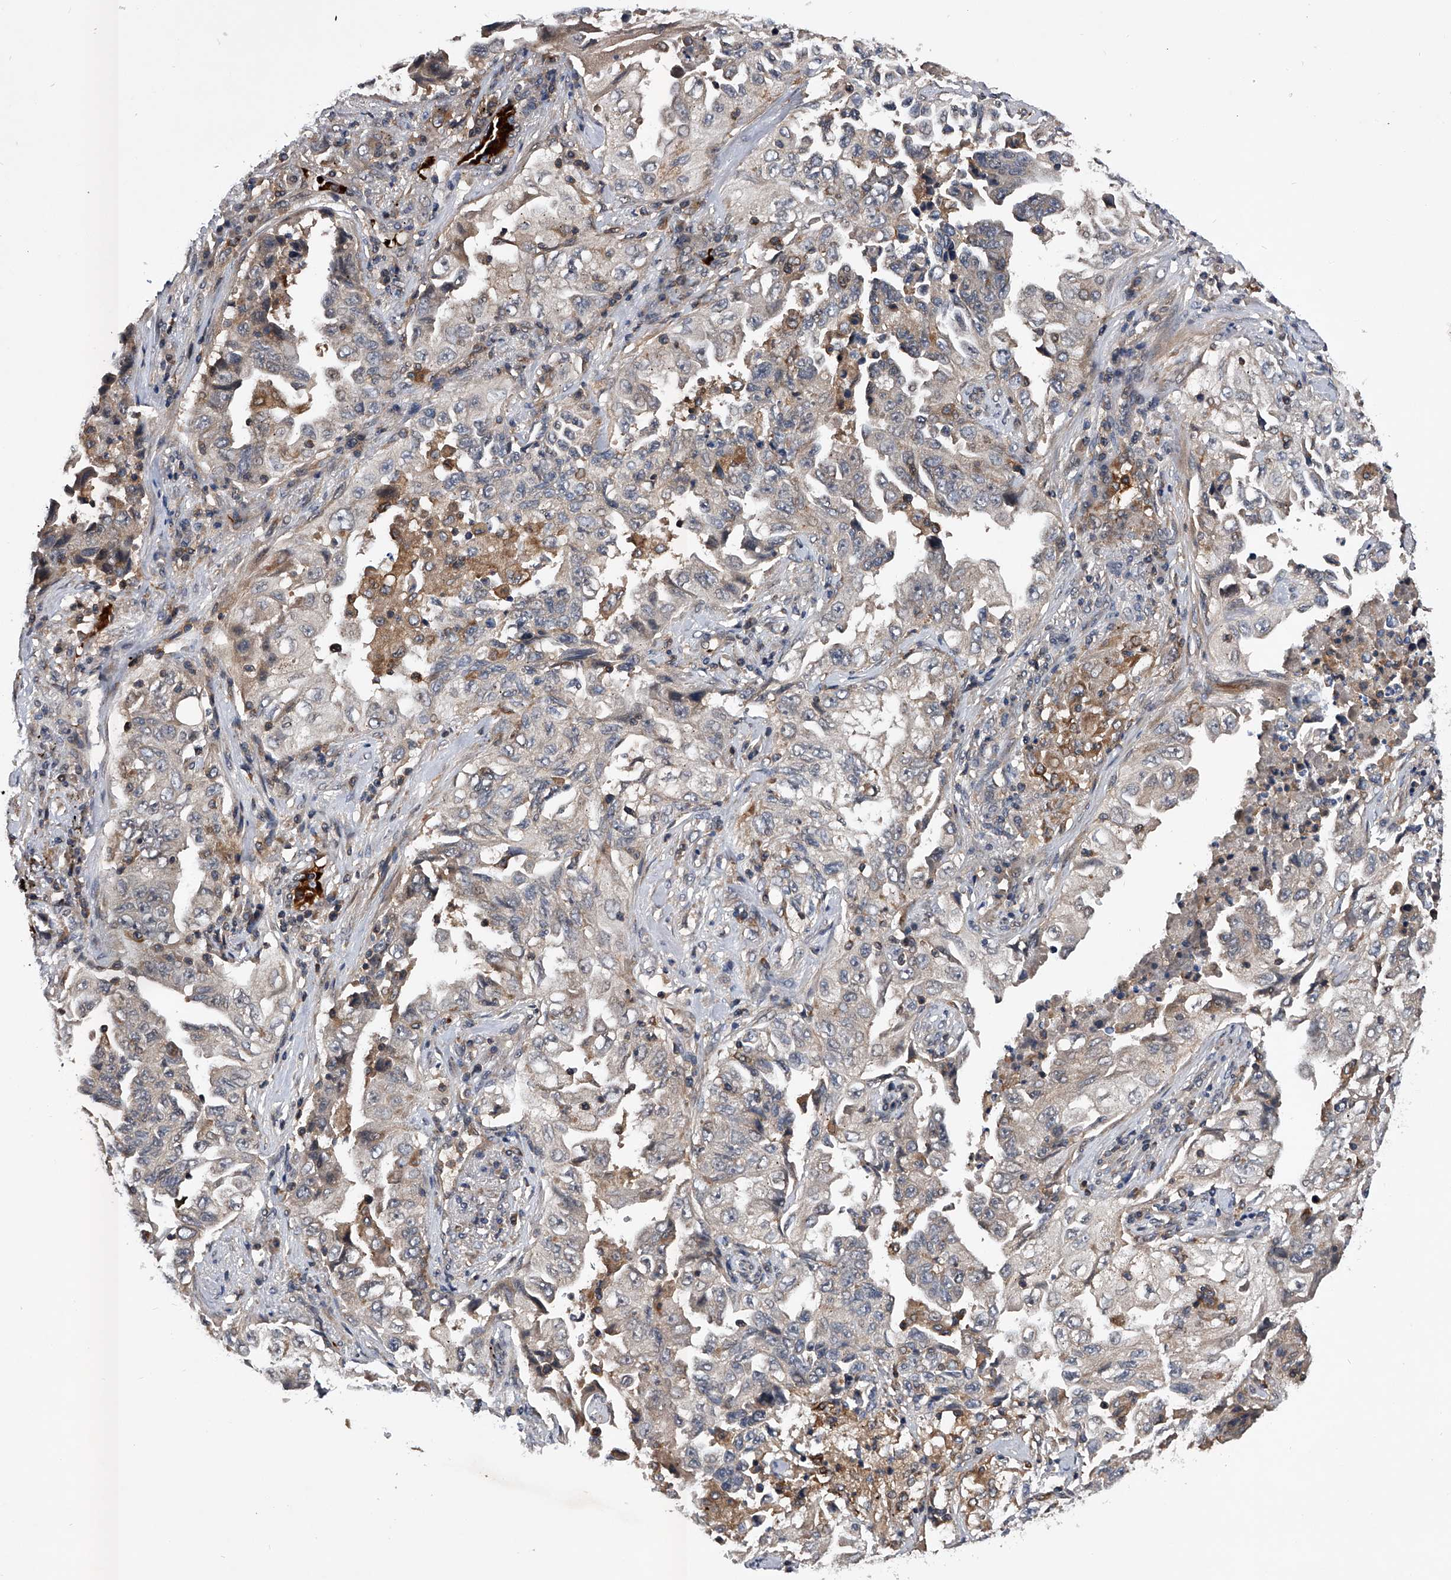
{"staining": {"intensity": "negative", "quantity": "none", "location": "none"}, "tissue": "lung cancer", "cell_type": "Tumor cells", "image_type": "cancer", "snomed": [{"axis": "morphology", "description": "Adenocarcinoma, NOS"}, {"axis": "topography", "description": "Lung"}], "caption": "The photomicrograph reveals no significant staining in tumor cells of lung adenocarcinoma.", "gene": "ZNF30", "patient": {"sex": "female", "age": 51}}